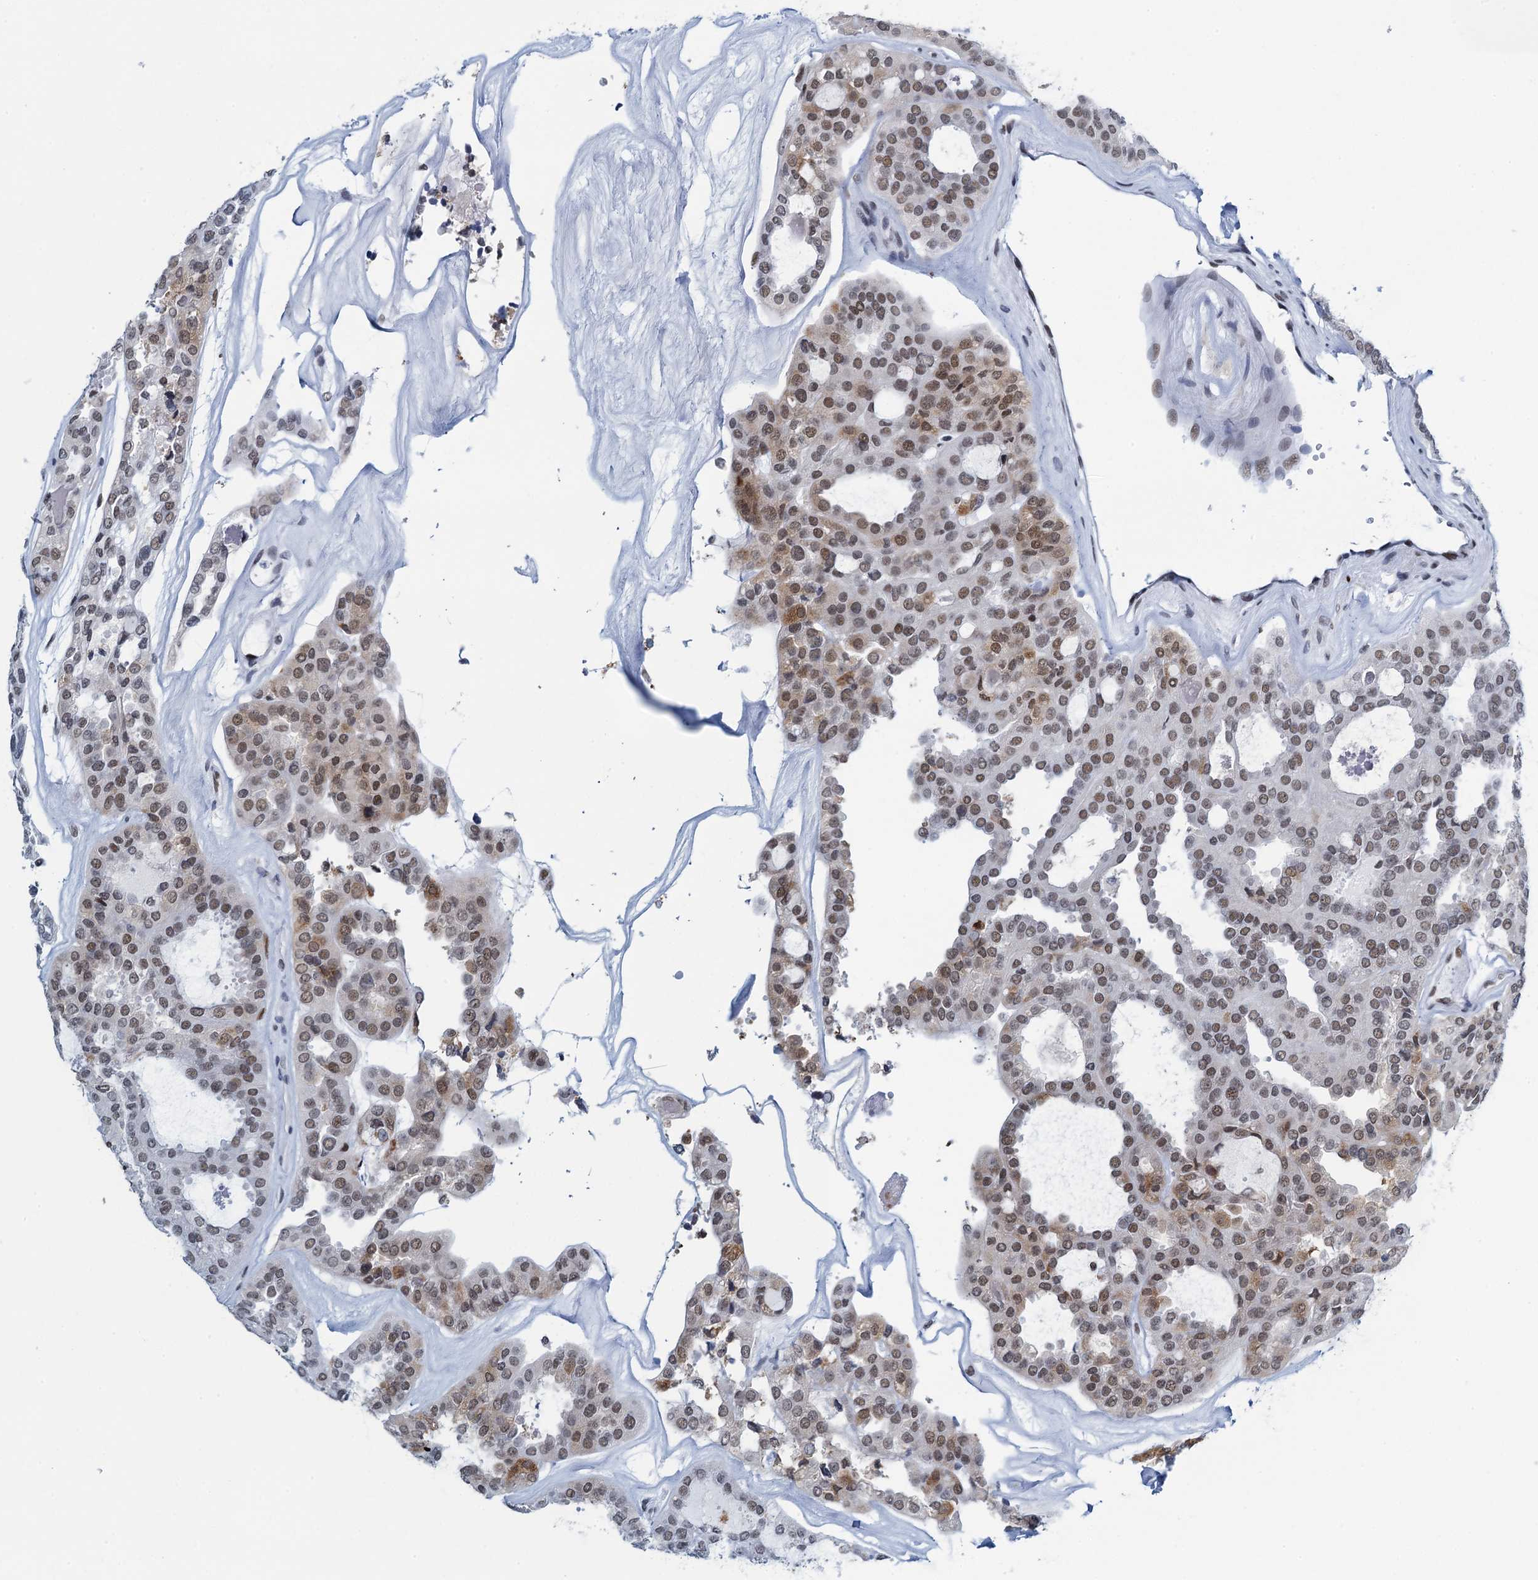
{"staining": {"intensity": "weak", "quantity": ">75%", "location": "nuclear"}, "tissue": "thyroid cancer", "cell_type": "Tumor cells", "image_type": "cancer", "snomed": [{"axis": "morphology", "description": "Follicular adenoma carcinoma, NOS"}, {"axis": "topography", "description": "Thyroid gland"}], "caption": "About >75% of tumor cells in thyroid follicular adenoma carcinoma demonstrate weak nuclear protein staining as visualized by brown immunohistochemical staining.", "gene": "HNRNPUL2", "patient": {"sex": "male", "age": 75}}